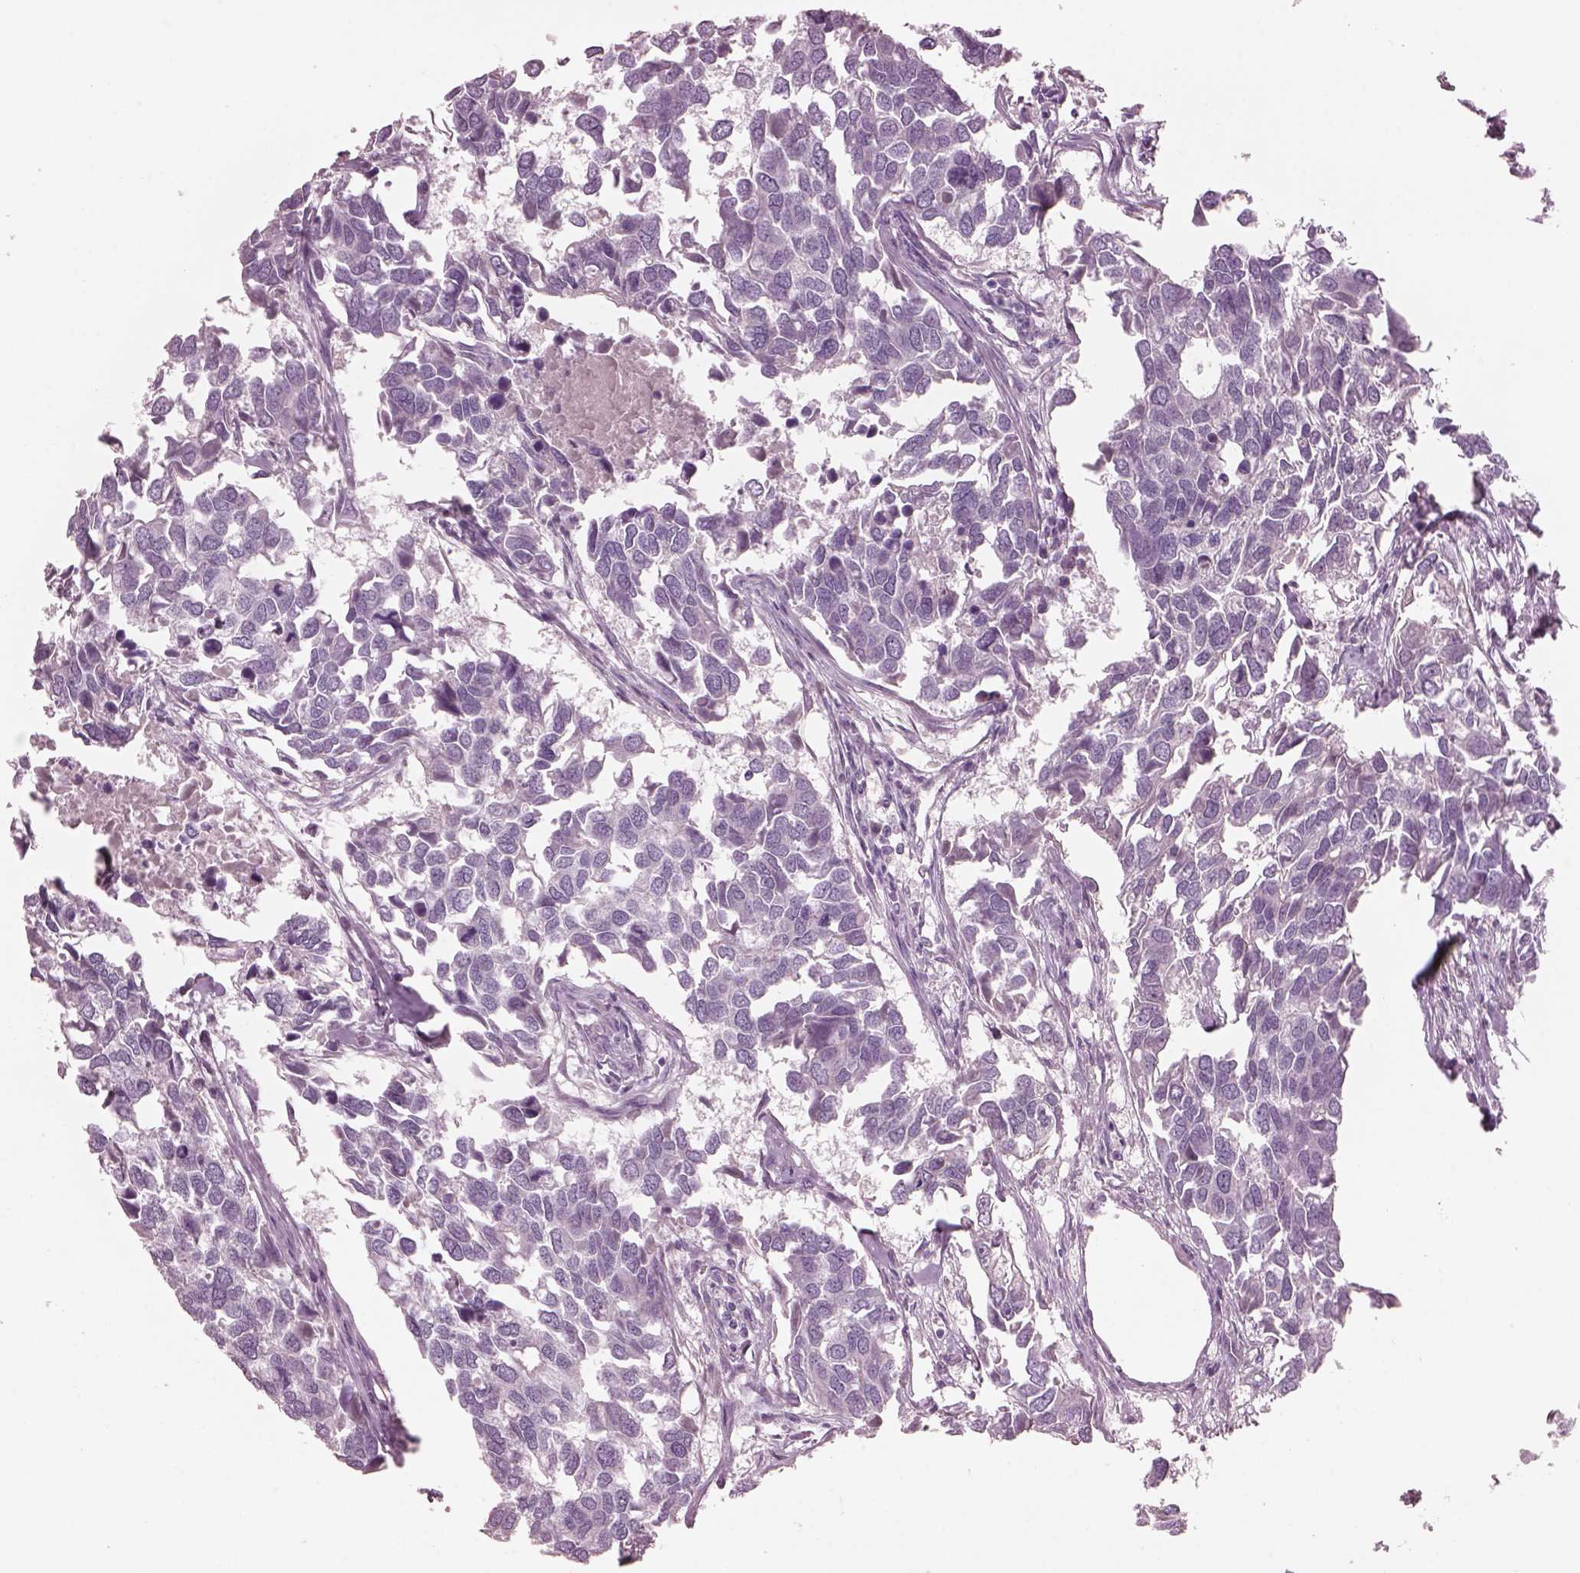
{"staining": {"intensity": "negative", "quantity": "none", "location": "none"}, "tissue": "breast cancer", "cell_type": "Tumor cells", "image_type": "cancer", "snomed": [{"axis": "morphology", "description": "Duct carcinoma"}, {"axis": "topography", "description": "Breast"}], "caption": "Histopathology image shows no significant protein staining in tumor cells of breast invasive ductal carcinoma. Nuclei are stained in blue.", "gene": "PACRG", "patient": {"sex": "female", "age": 83}}